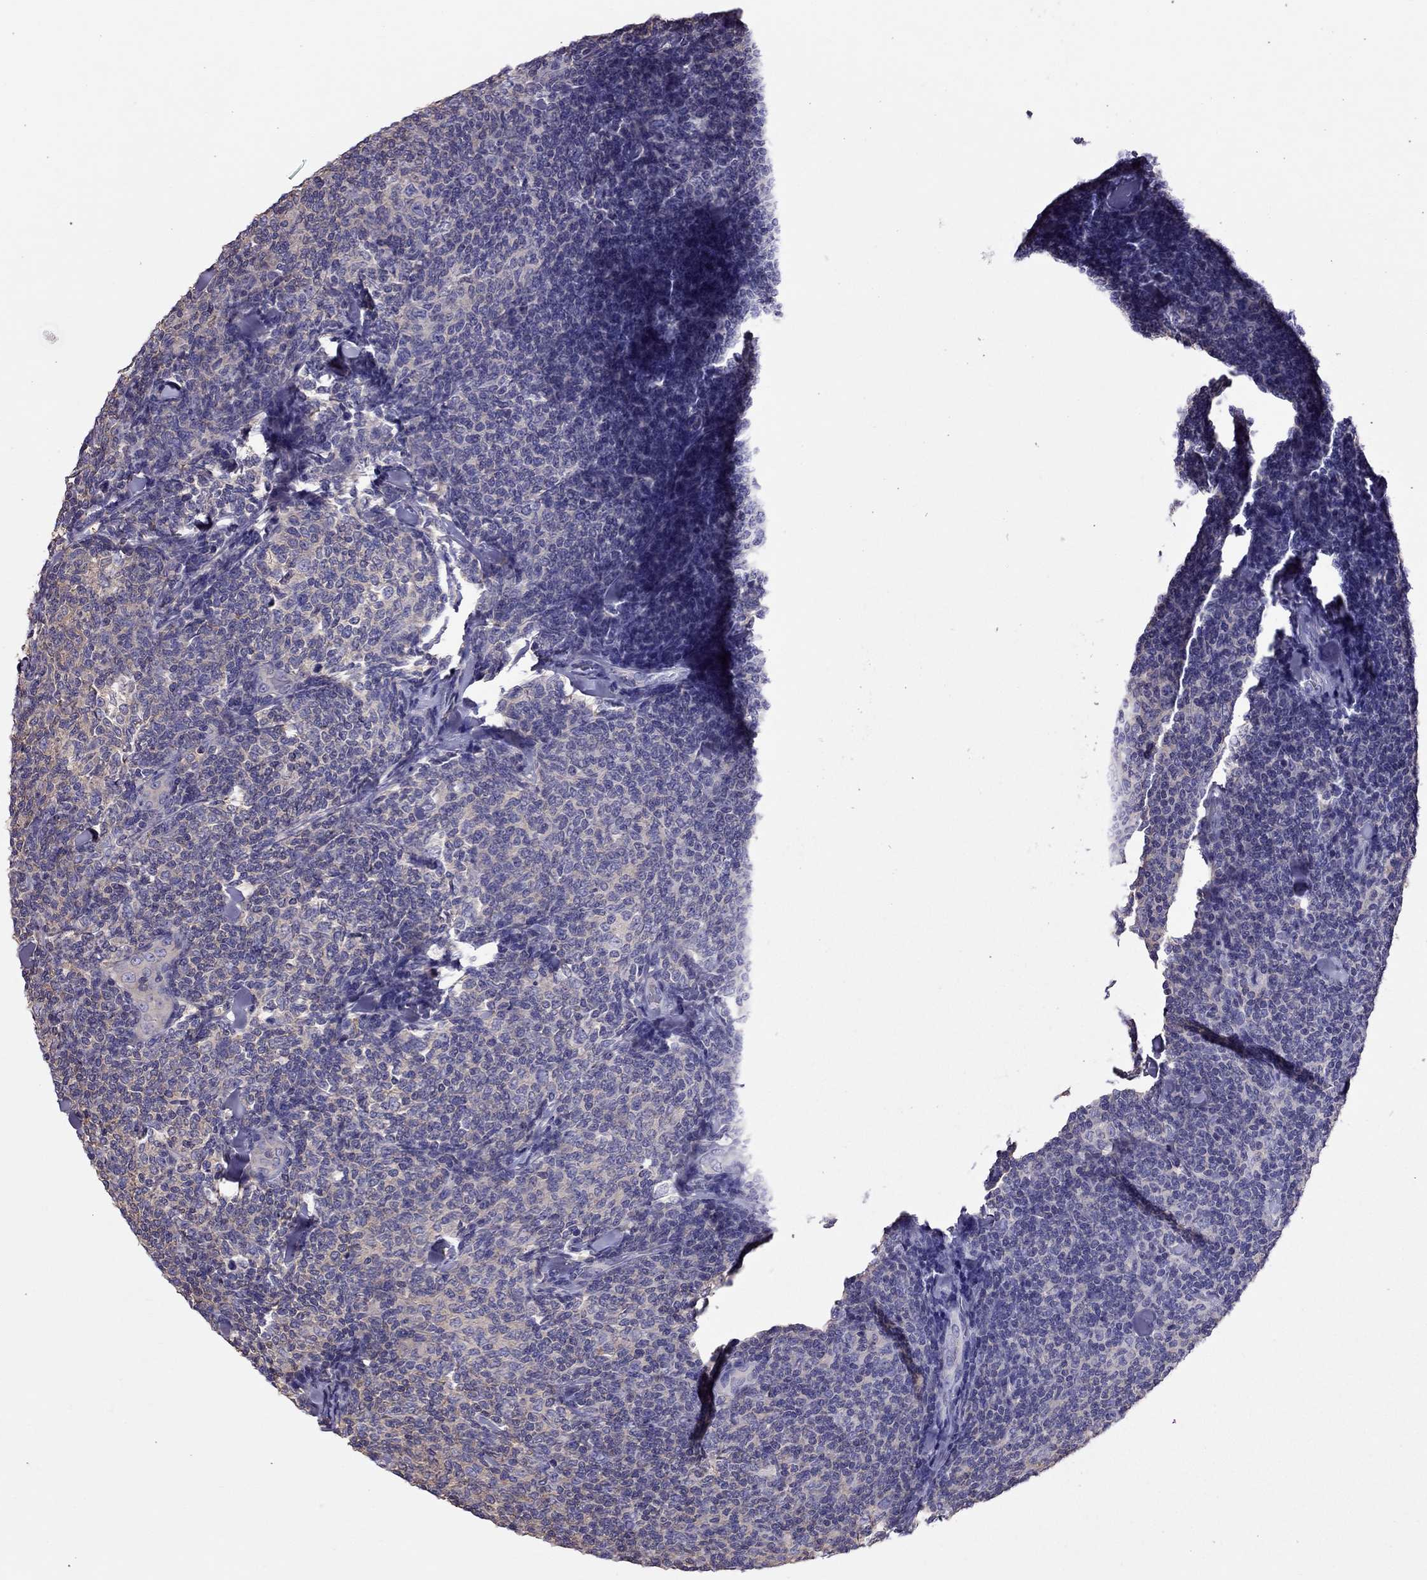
{"staining": {"intensity": "negative", "quantity": "none", "location": "none"}, "tissue": "lymphoma", "cell_type": "Tumor cells", "image_type": "cancer", "snomed": [{"axis": "morphology", "description": "Malignant lymphoma, non-Hodgkin's type, Low grade"}, {"axis": "topography", "description": "Lymph node"}], "caption": "The micrograph displays no staining of tumor cells in lymphoma. Brightfield microscopy of immunohistochemistry (IHC) stained with DAB (3,3'-diaminobenzidine) (brown) and hematoxylin (blue), captured at high magnification.", "gene": "TEX22", "patient": {"sex": "female", "age": 56}}